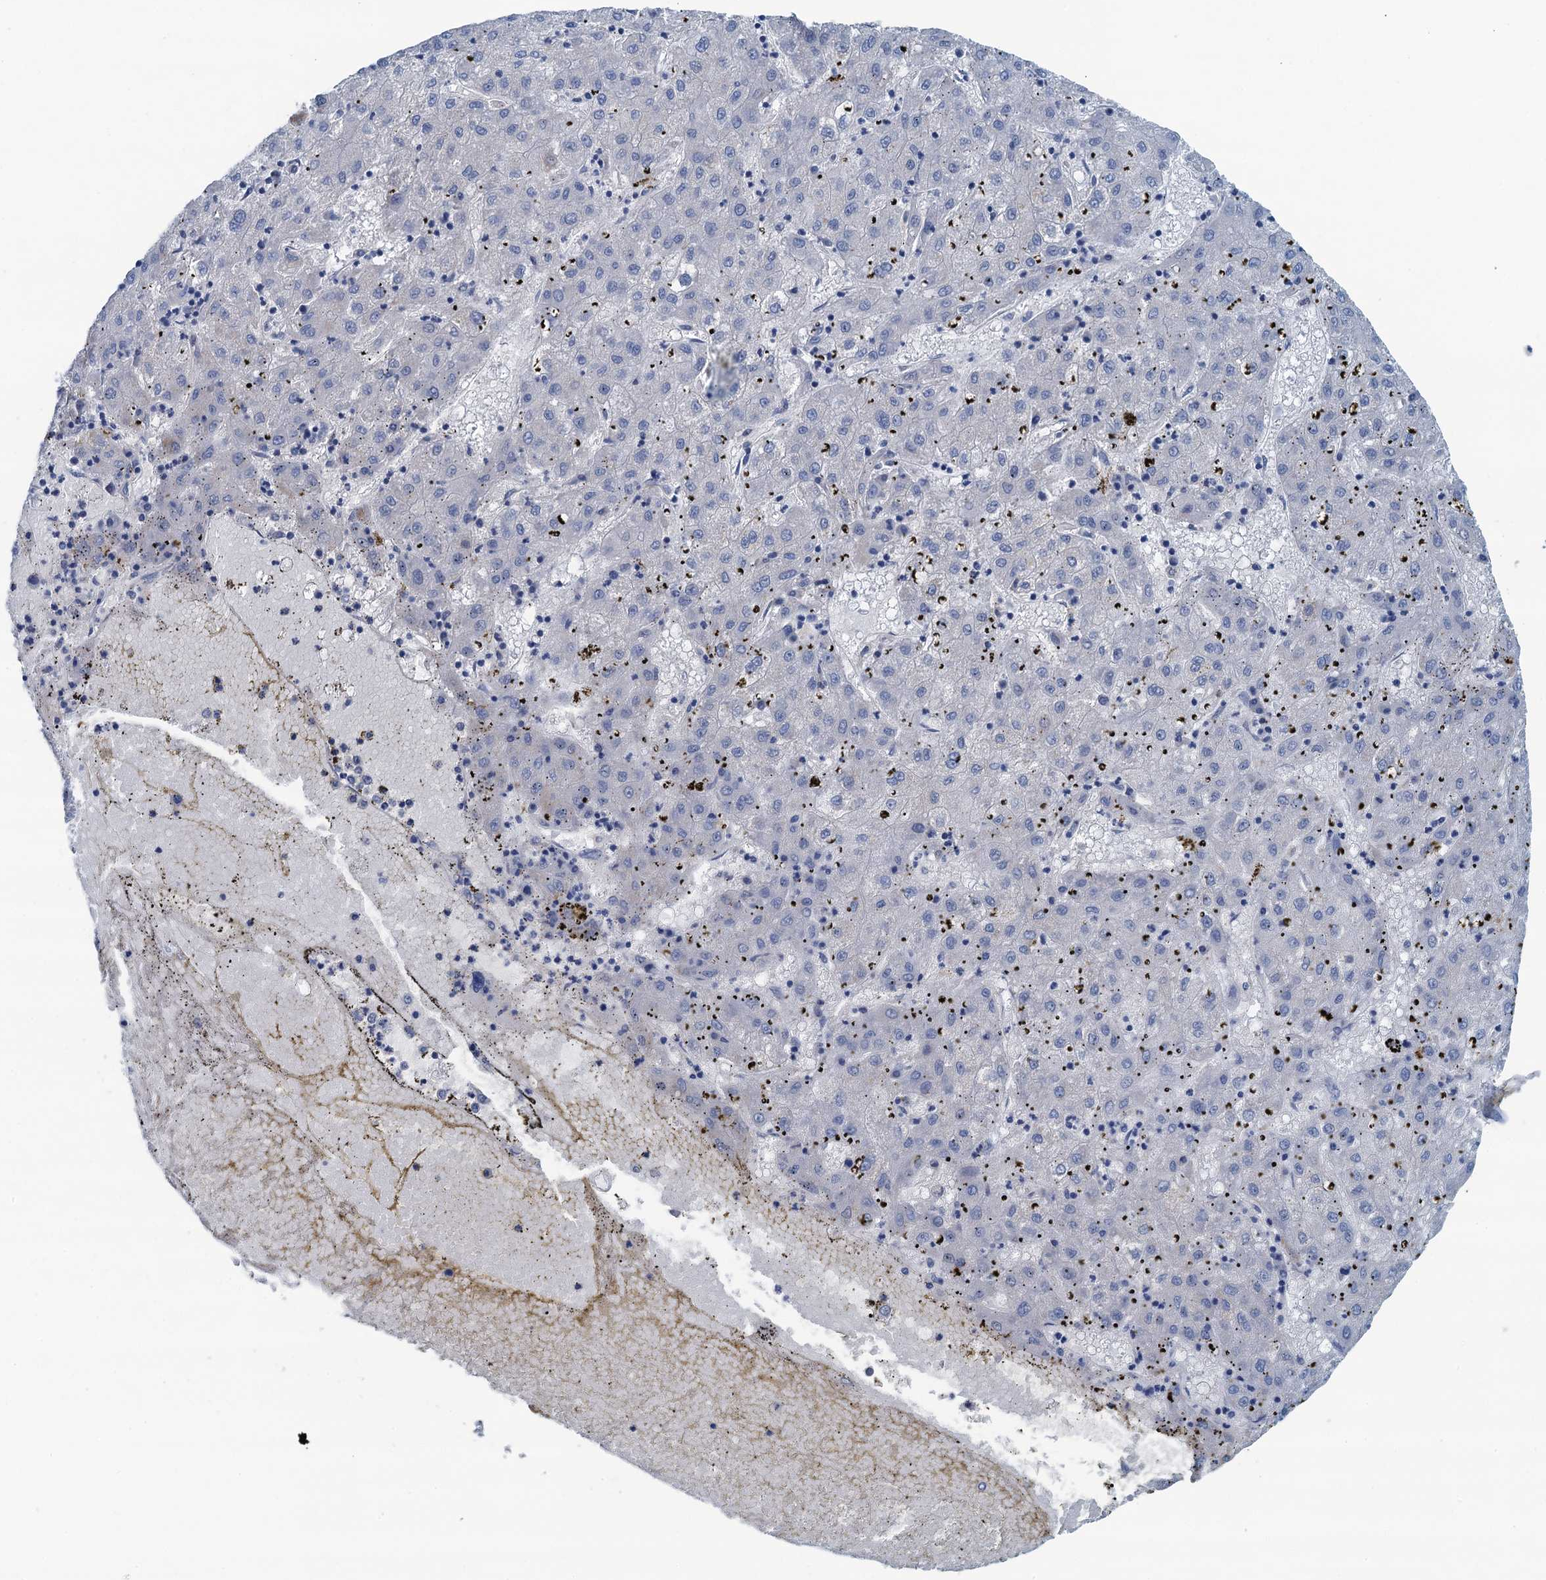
{"staining": {"intensity": "negative", "quantity": "none", "location": "none"}, "tissue": "liver cancer", "cell_type": "Tumor cells", "image_type": "cancer", "snomed": [{"axis": "morphology", "description": "Carcinoma, Hepatocellular, NOS"}, {"axis": "topography", "description": "Liver"}], "caption": "This is an immunohistochemistry (IHC) histopathology image of hepatocellular carcinoma (liver). There is no expression in tumor cells.", "gene": "THAP10", "patient": {"sex": "male", "age": 72}}